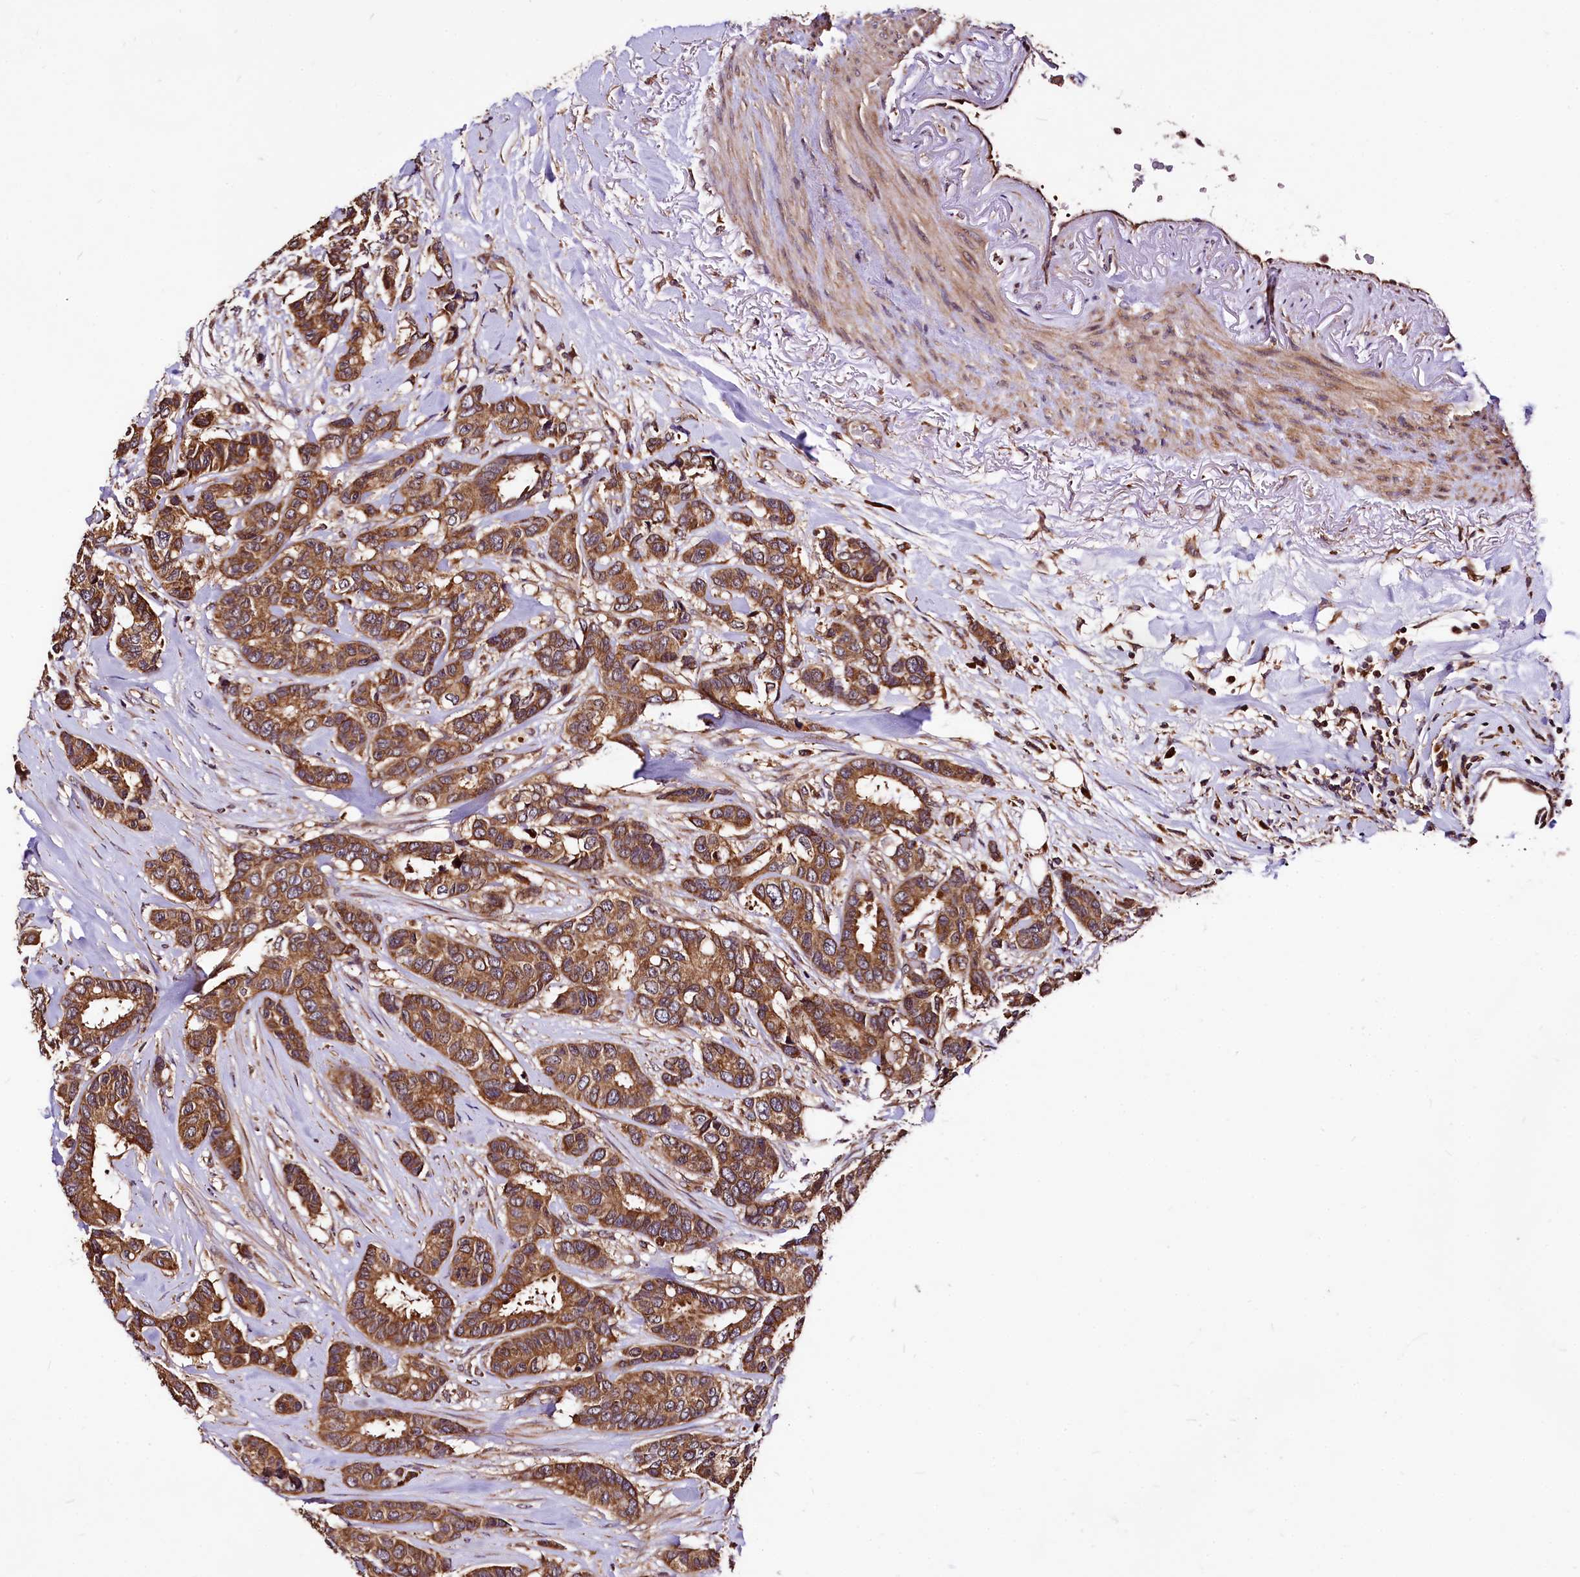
{"staining": {"intensity": "moderate", "quantity": ">75%", "location": "cytoplasmic/membranous"}, "tissue": "breast cancer", "cell_type": "Tumor cells", "image_type": "cancer", "snomed": [{"axis": "morphology", "description": "Duct carcinoma"}, {"axis": "topography", "description": "Breast"}], "caption": "Intraductal carcinoma (breast) stained with a protein marker demonstrates moderate staining in tumor cells.", "gene": "LRSAM1", "patient": {"sex": "female", "age": 87}}